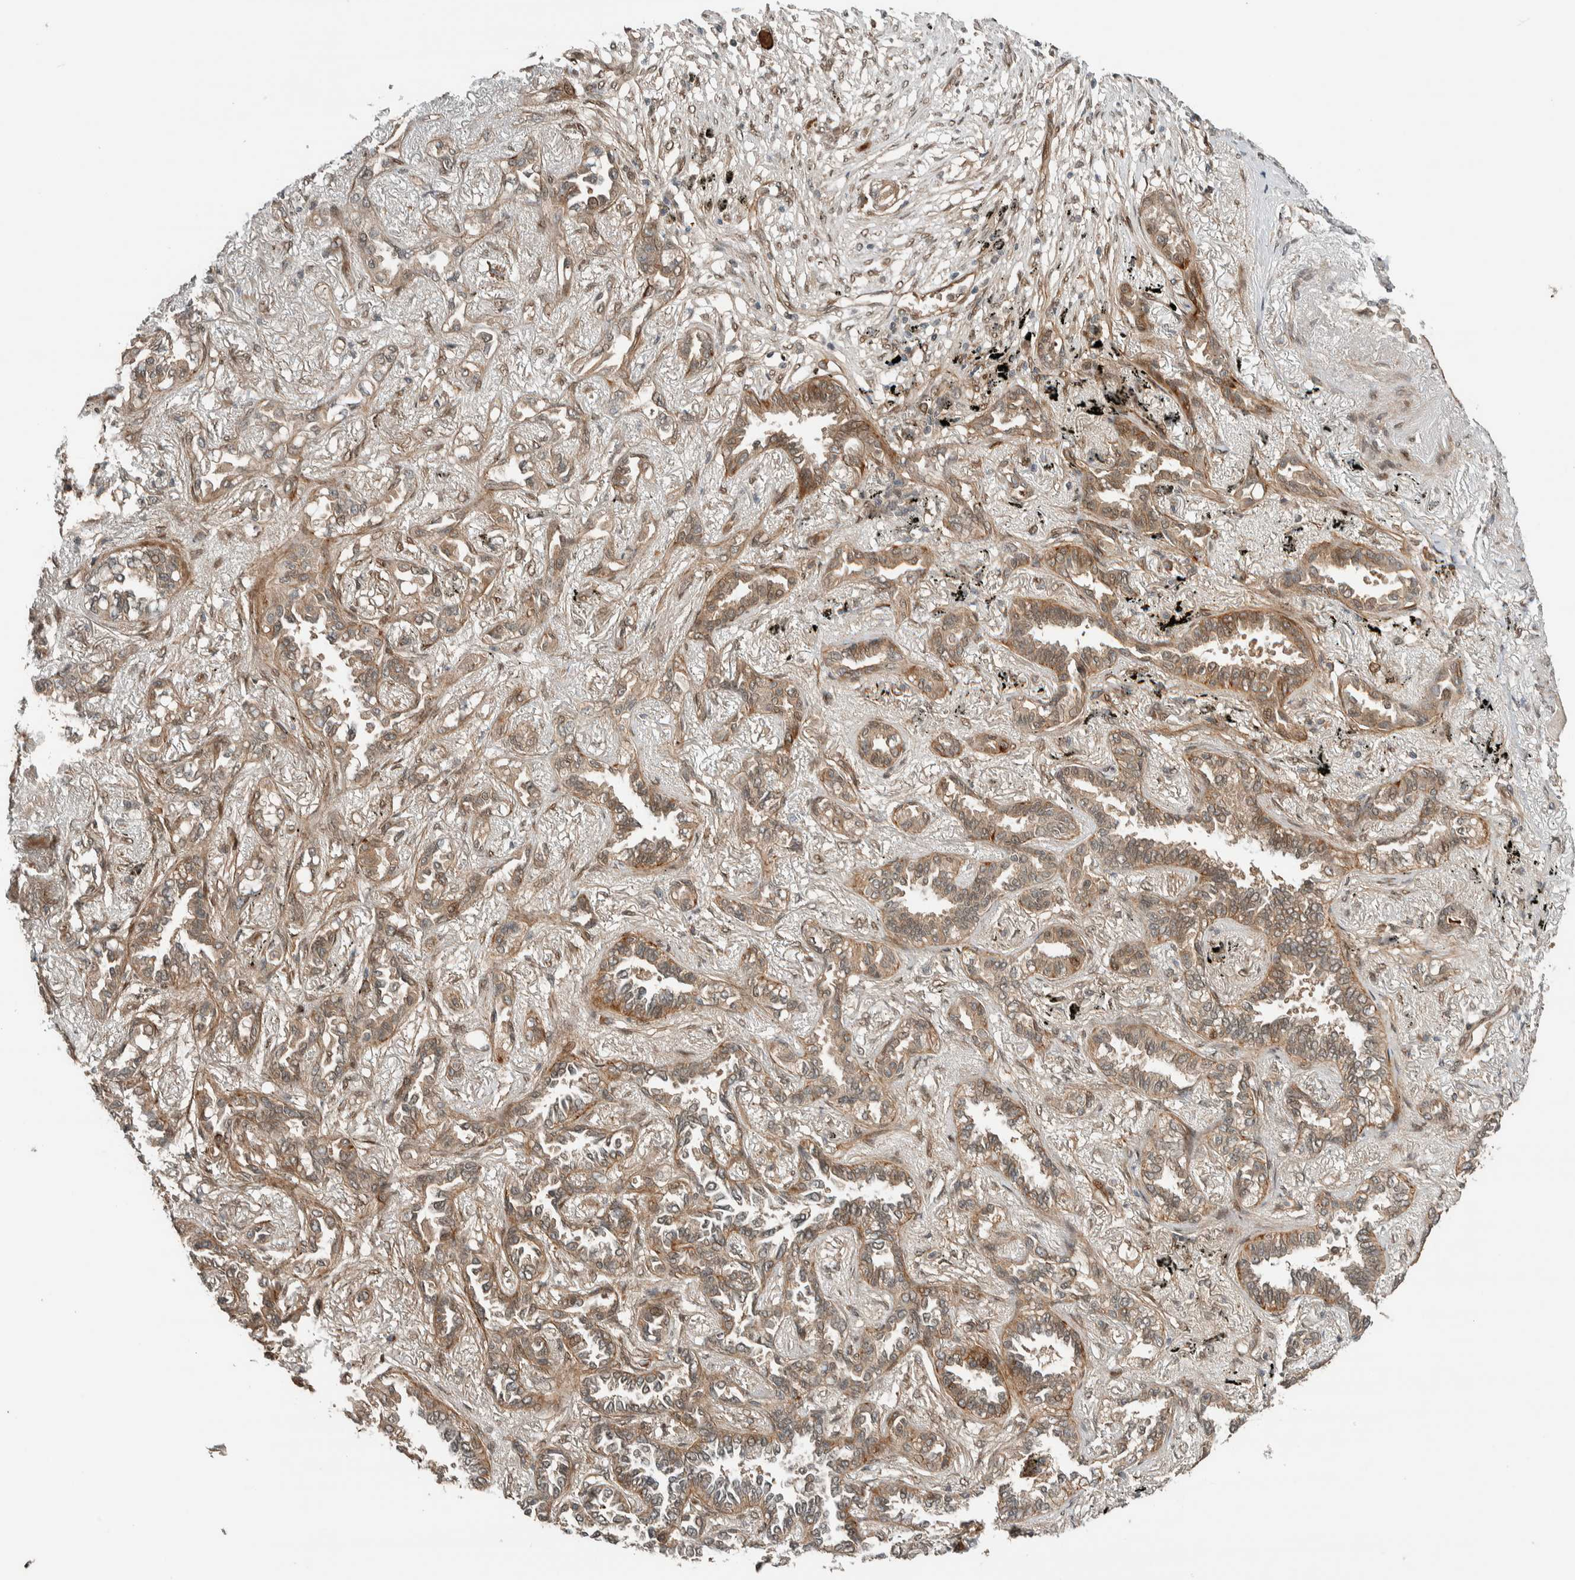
{"staining": {"intensity": "weak", "quantity": "25%-75%", "location": "cytoplasmic/membranous"}, "tissue": "lung cancer", "cell_type": "Tumor cells", "image_type": "cancer", "snomed": [{"axis": "morphology", "description": "Adenocarcinoma, NOS"}, {"axis": "topography", "description": "Lung"}], "caption": "A brown stain highlights weak cytoplasmic/membranous staining of a protein in human lung adenocarcinoma tumor cells. (Brightfield microscopy of DAB IHC at high magnification).", "gene": "STXBP4", "patient": {"sex": "male", "age": 59}}